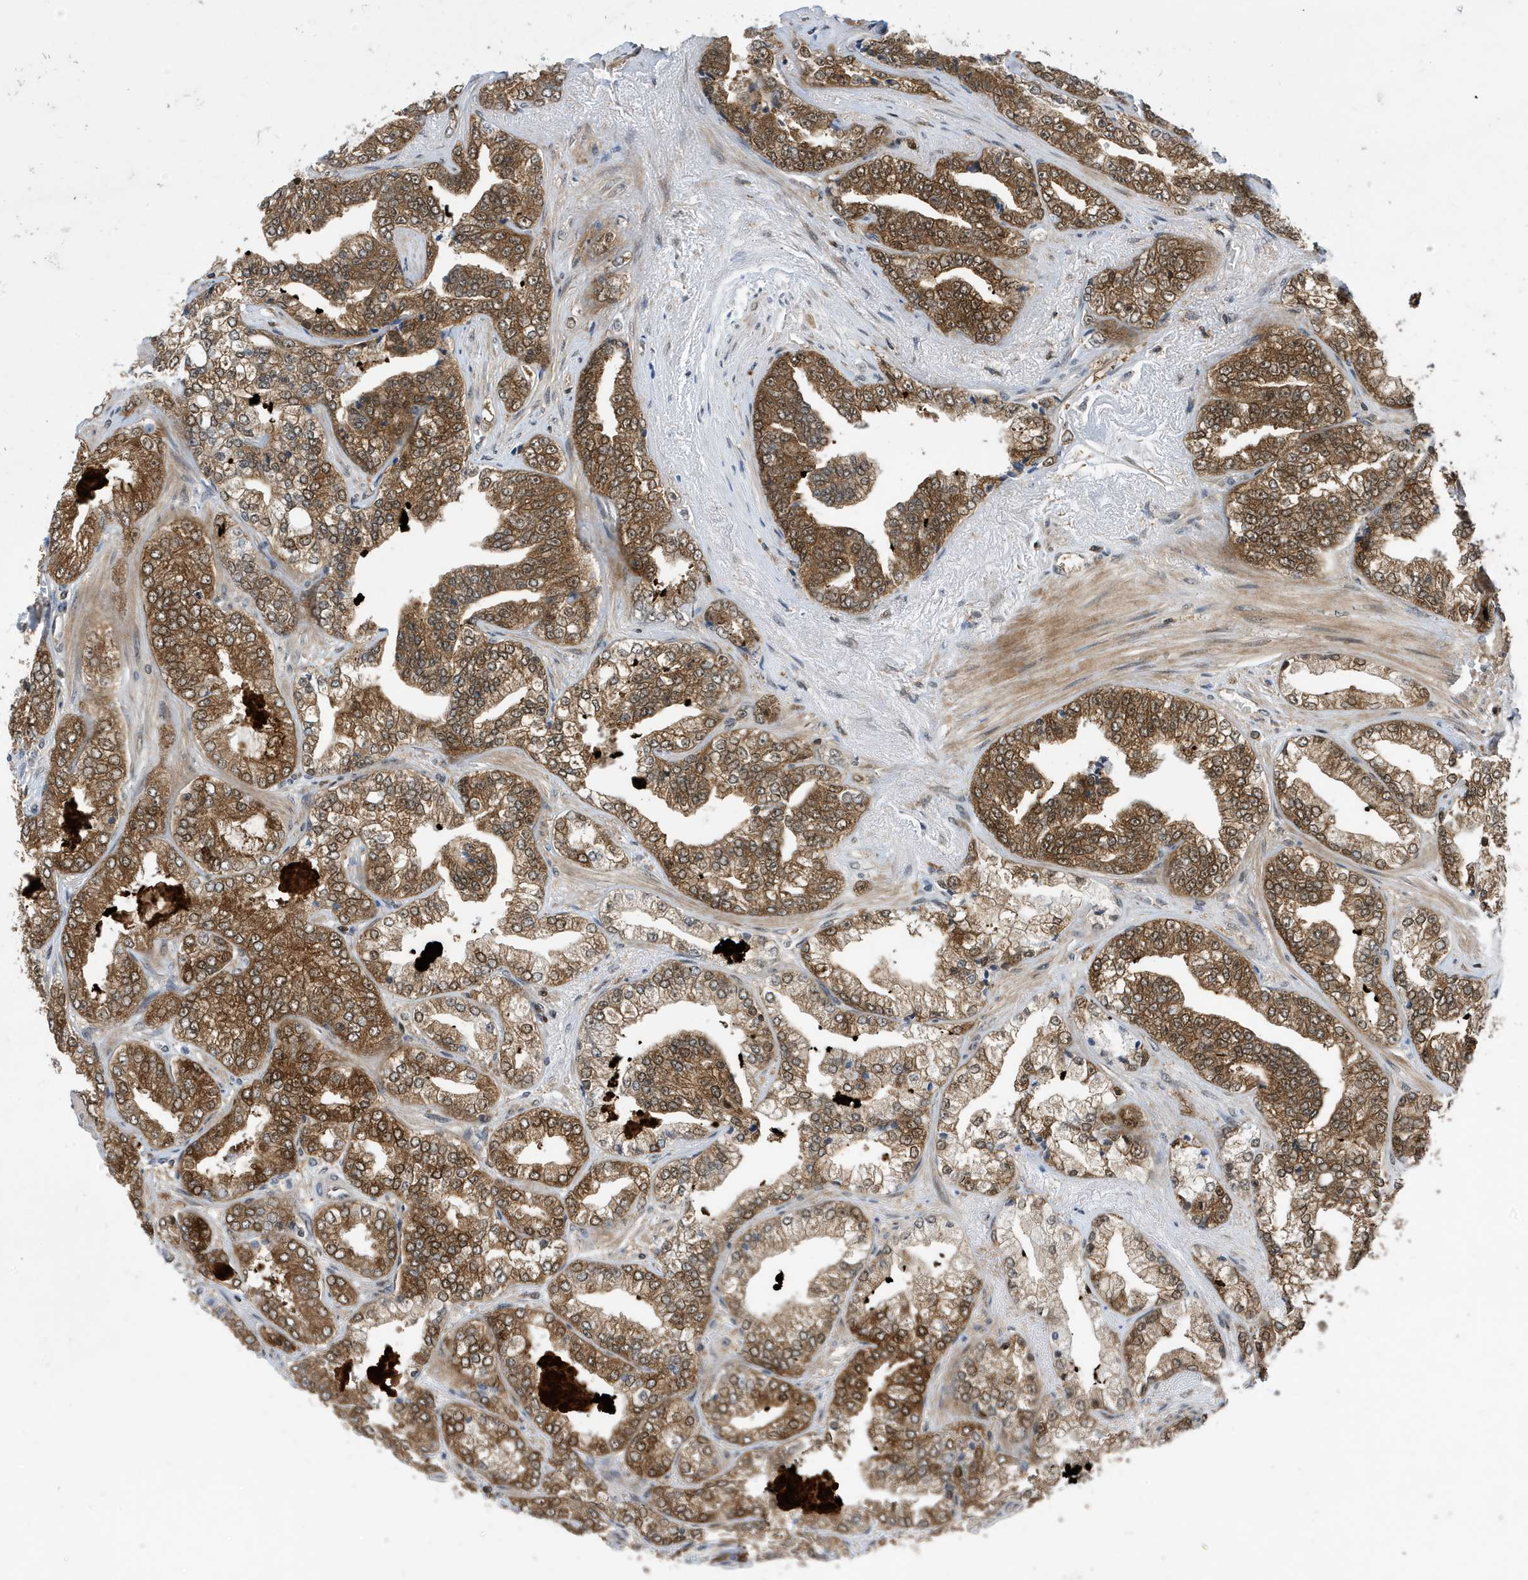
{"staining": {"intensity": "strong", "quantity": ">75%", "location": "cytoplasmic/membranous"}, "tissue": "prostate cancer", "cell_type": "Tumor cells", "image_type": "cancer", "snomed": [{"axis": "morphology", "description": "Adenocarcinoma, High grade"}, {"axis": "topography", "description": "Prostate"}], "caption": "Protein expression analysis of human prostate cancer reveals strong cytoplasmic/membranous staining in about >75% of tumor cells.", "gene": "UBQLN1", "patient": {"sex": "male", "age": 71}}